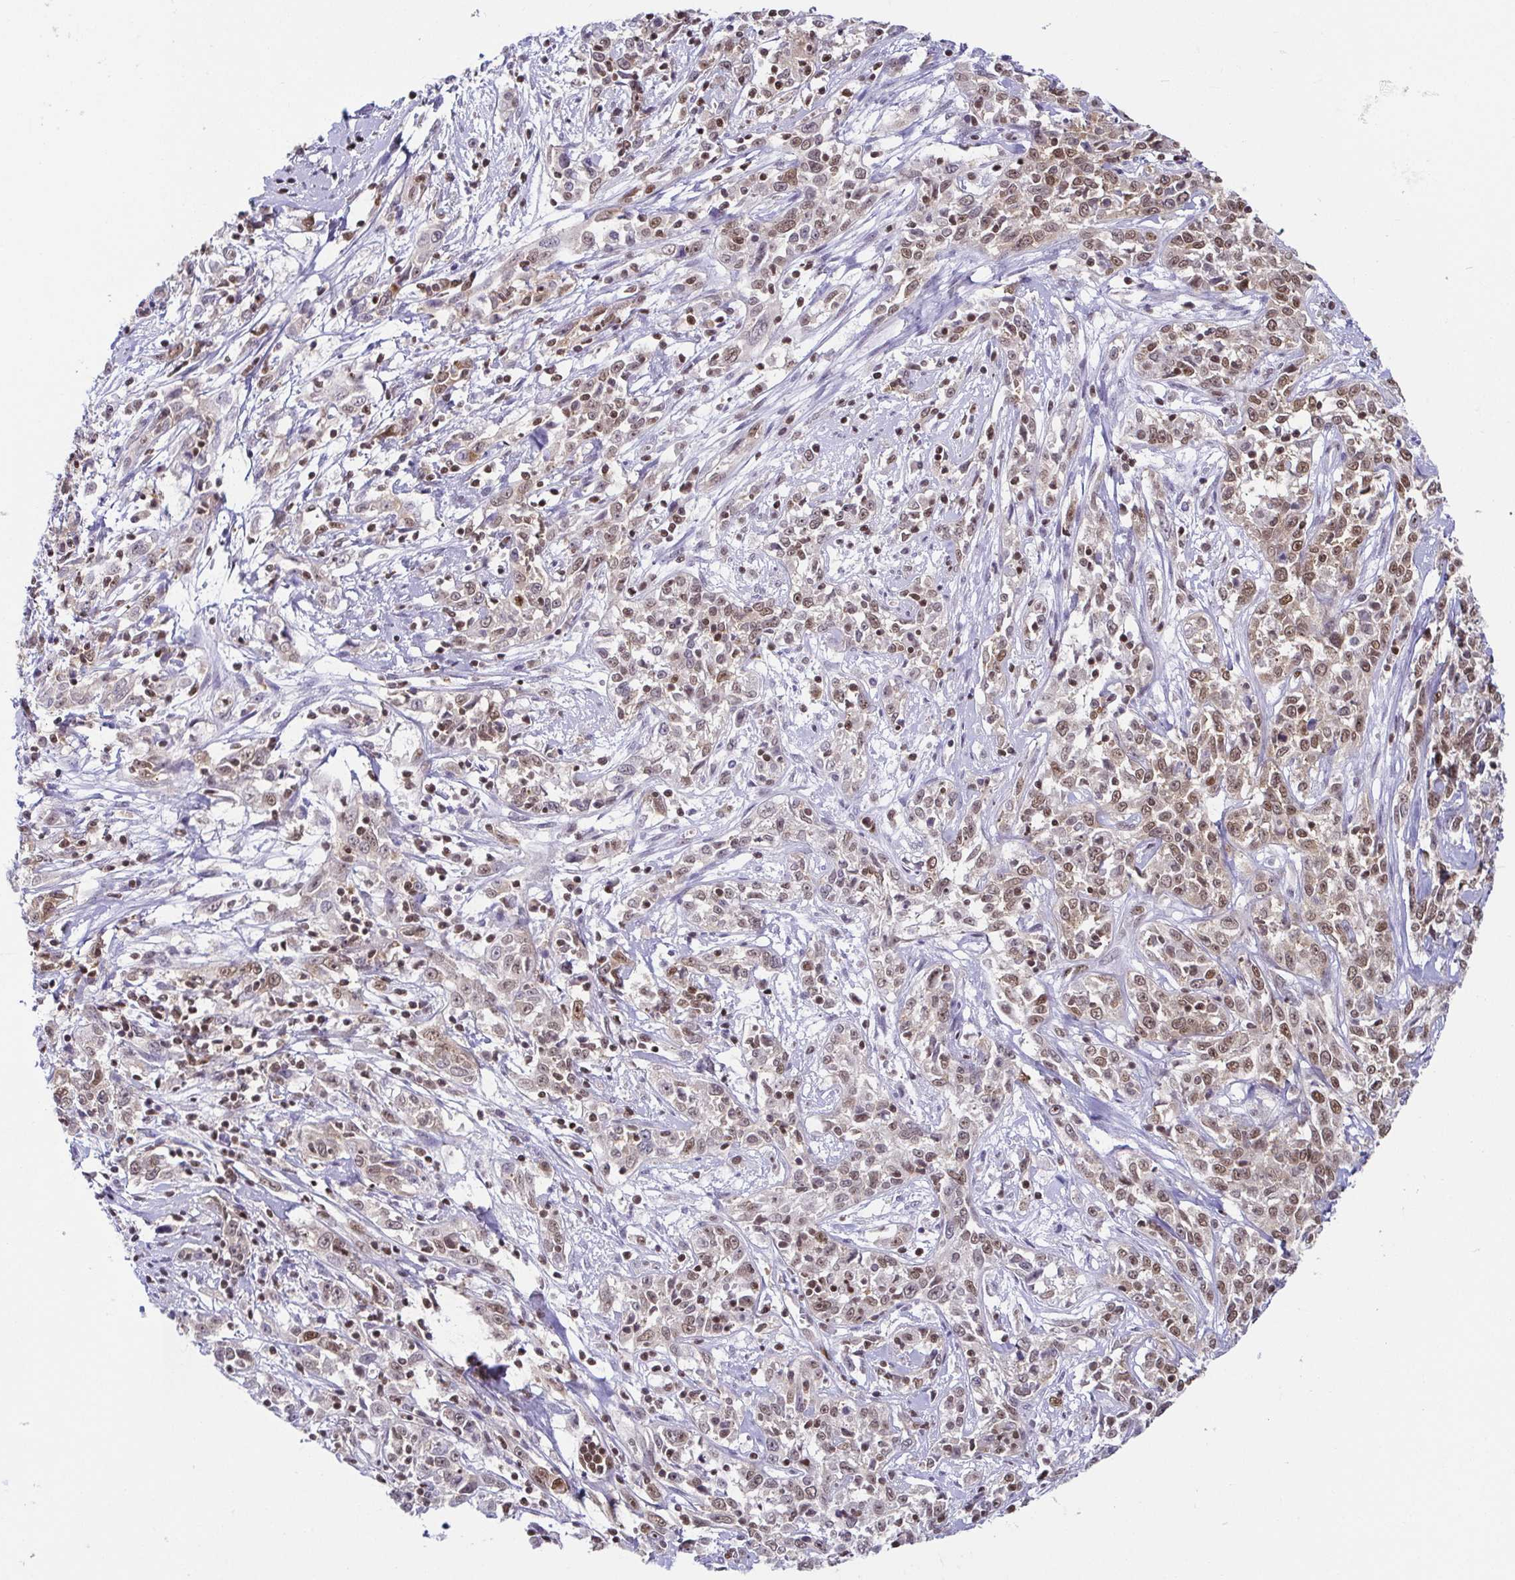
{"staining": {"intensity": "weak", "quantity": "25%-75%", "location": "nuclear"}, "tissue": "cervical cancer", "cell_type": "Tumor cells", "image_type": "cancer", "snomed": [{"axis": "morphology", "description": "Adenocarcinoma, NOS"}, {"axis": "topography", "description": "Cervix"}], "caption": "The micrograph displays a brown stain indicating the presence of a protein in the nuclear of tumor cells in adenocarcinoma (cervical). The staining is performed using DAB (3,3'-diaminobenzidine) brown chromogen to label protein expression. The nuclei are counter-stained blue using hematoxylin.", "gene": "EWSR1", "patient": {"sex": "female", "age": 40}}